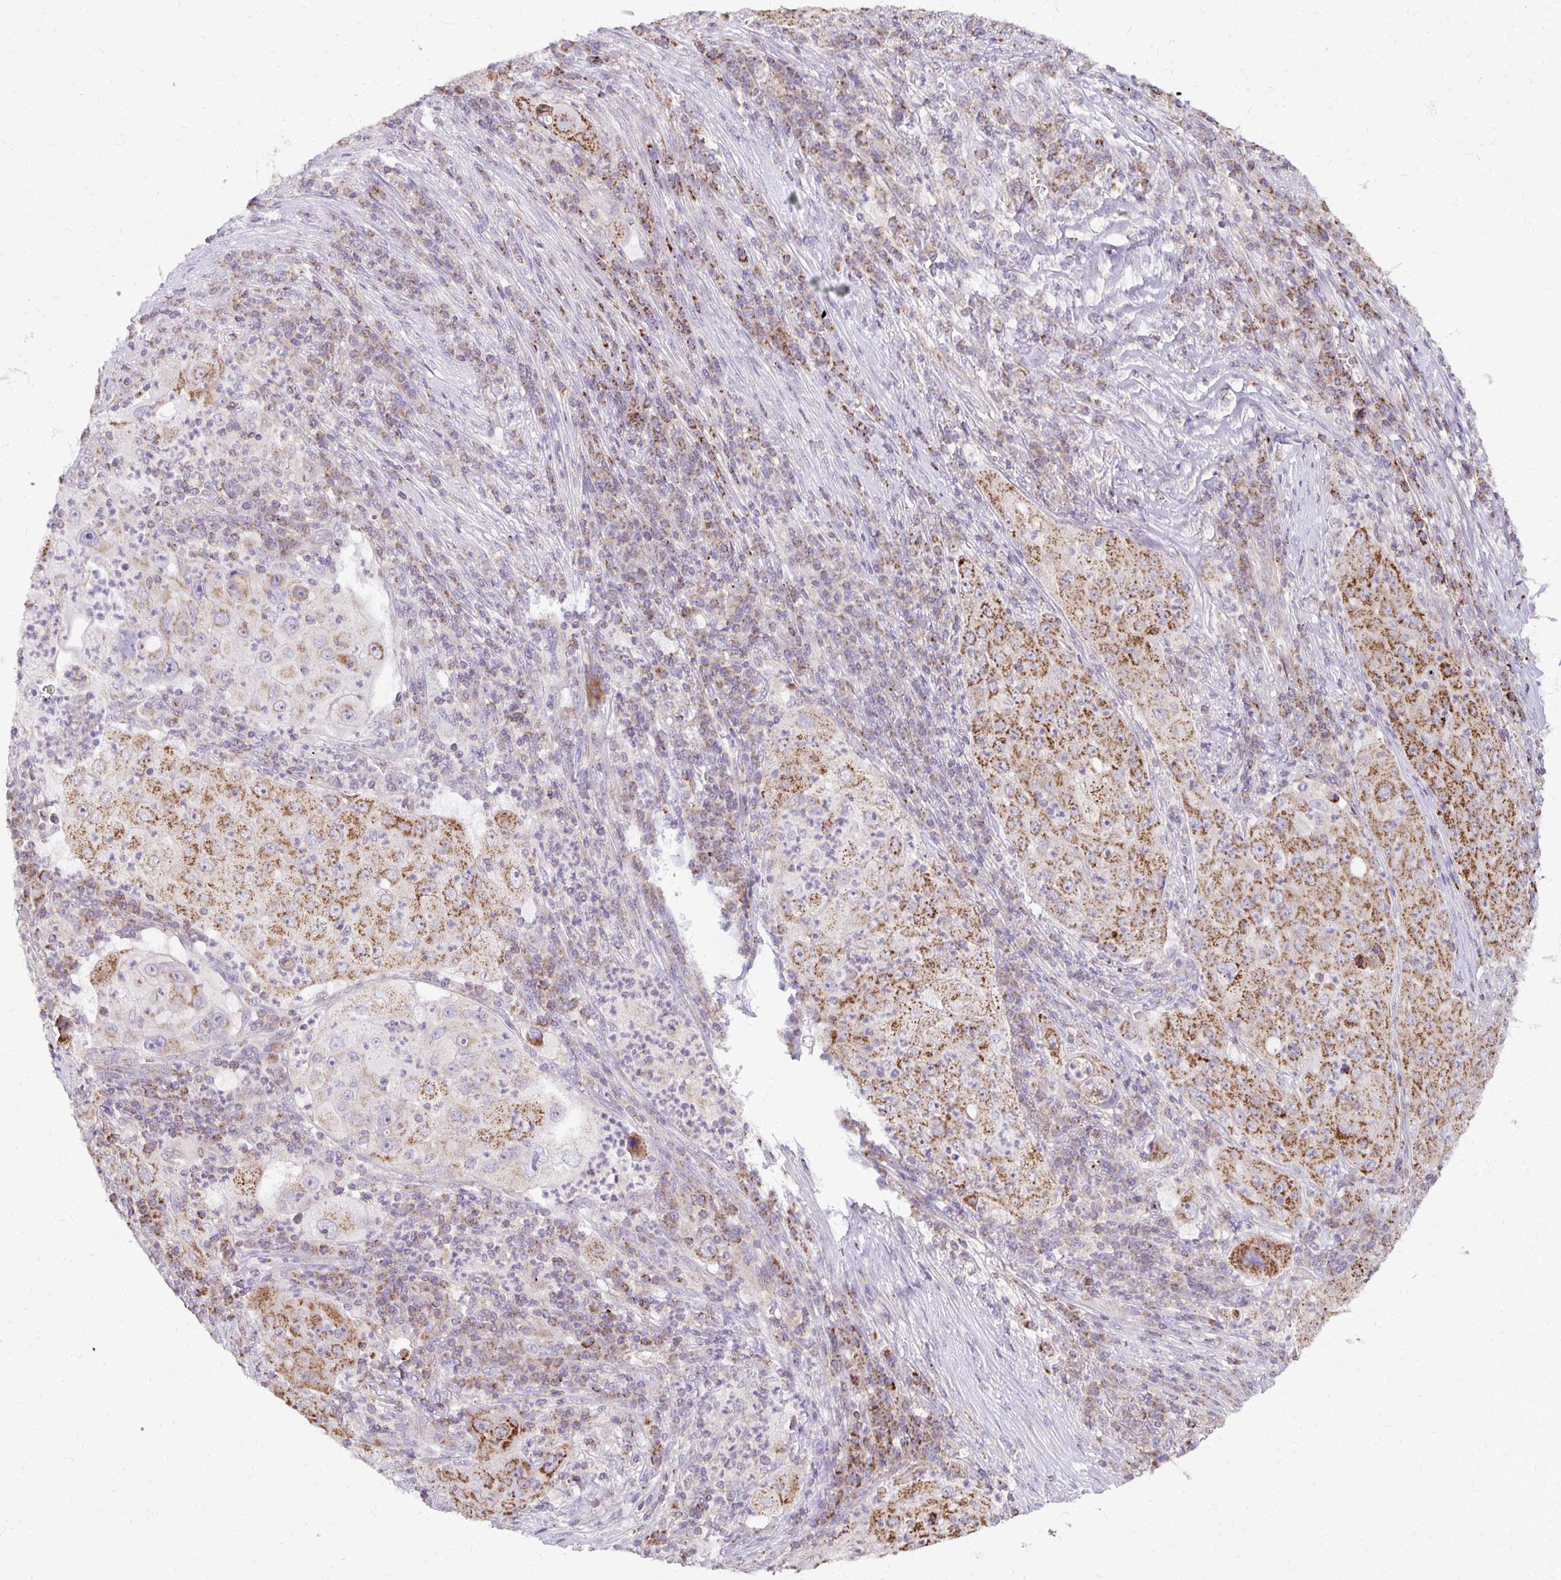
{"staining": {"intensity": "moderate", "quantity": ">75%", "location": "cytoplasmic/membranous"}, "tissue": "lung cancer", "cell_type": "Tumor cells", "image_type": "cancer", "snomed": [{"axis": "morphology", "description": "Squamous cell carcinoma, NOS"}, {"axis": "topography", "description": "Lung"}], "caption": "Immunohistochemistry (IHC) (DAB (3,3'-diaminobenzidine)) staining of lung cancer (squamous cell carcinoma) shows moderate cytoplasmic/membranous protein staining in about >75% of tumor cells. (IHC, brightfield microscopy, high magnification).", "gene": "IER3", "patient": {"sex": "female", "age": 59}}